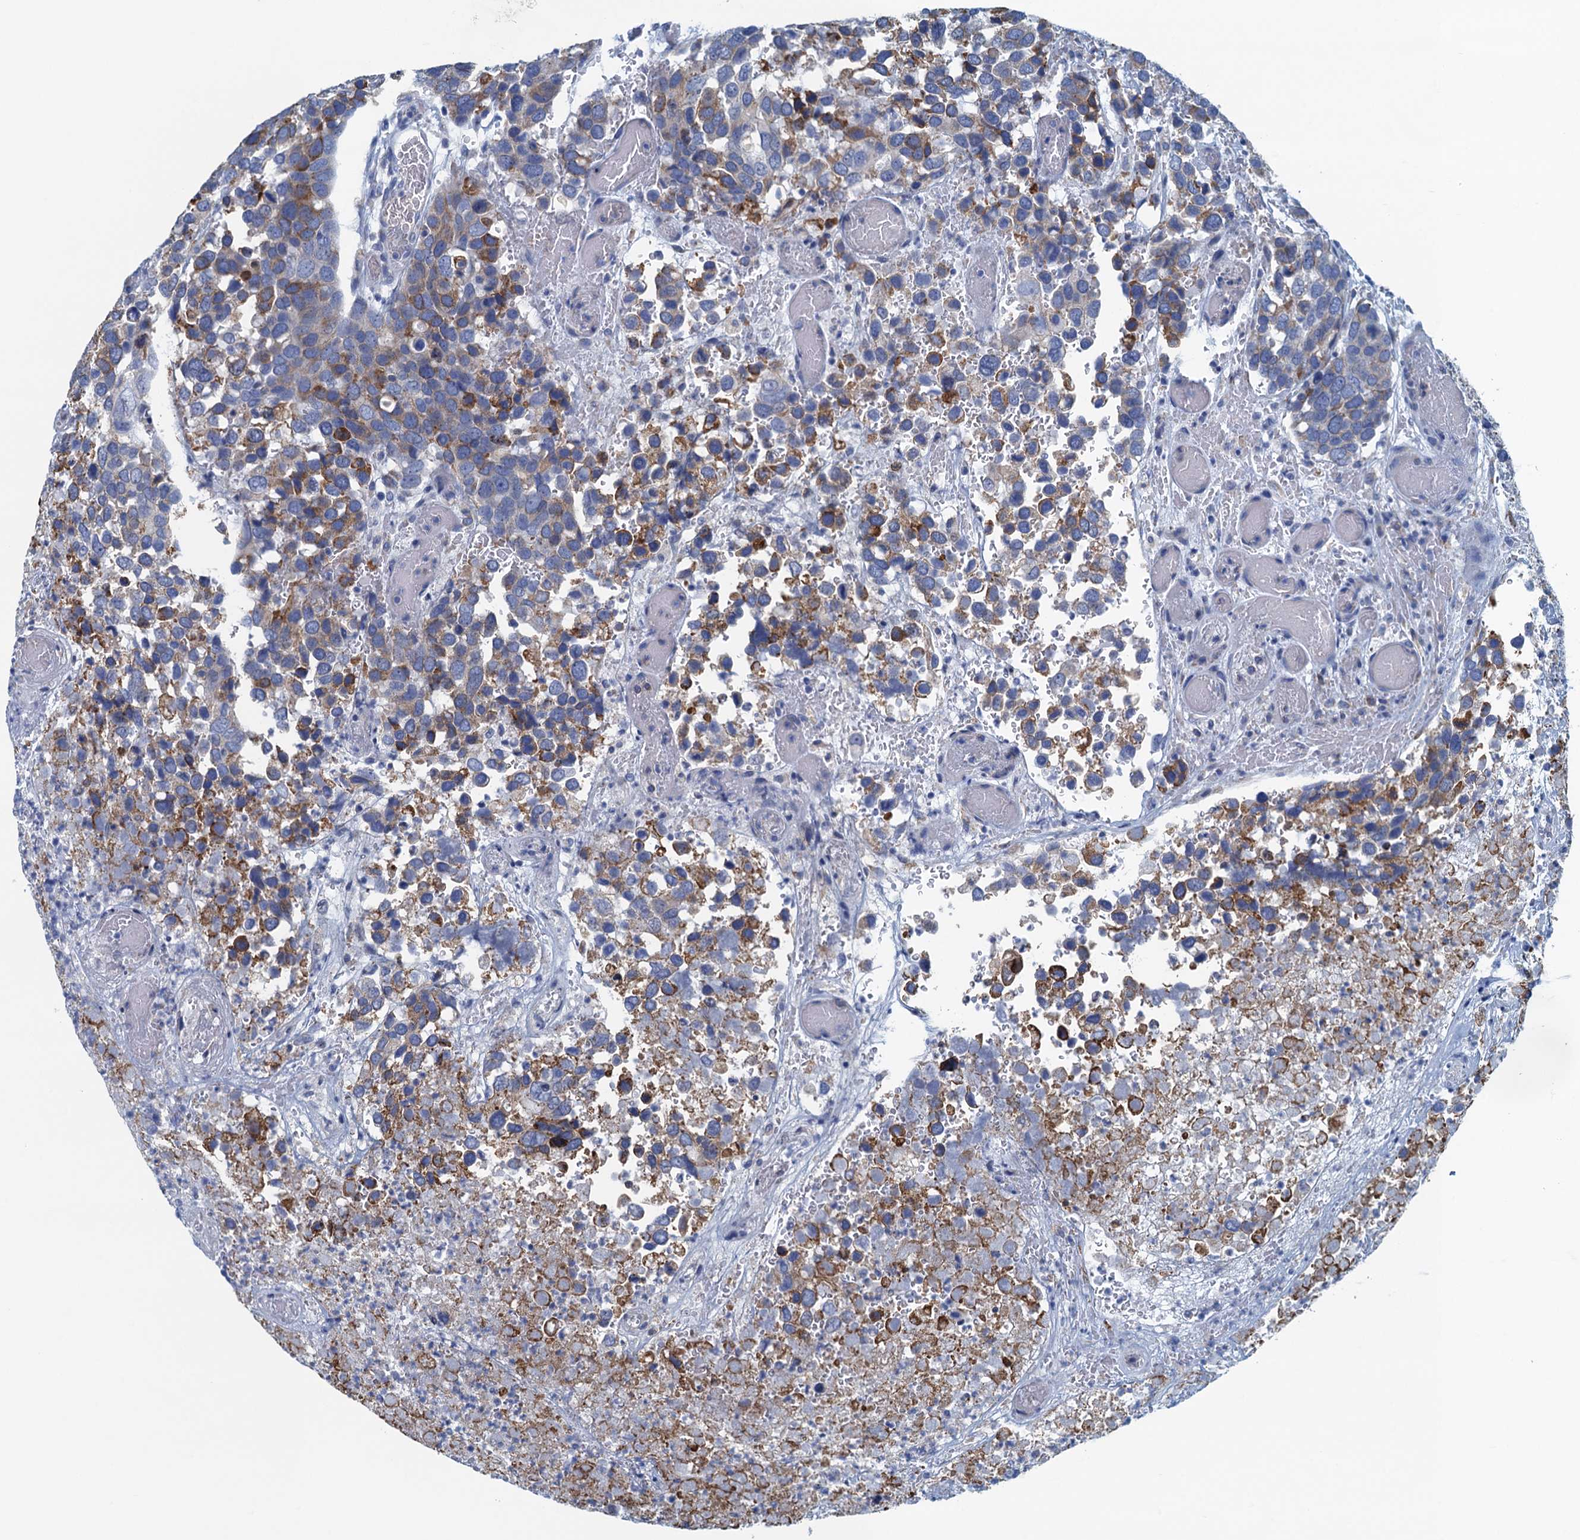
{"staining": {"intensity": "moderate", "quantity": "<25%", "location": "cytoplasmic/membranous"}, "tissue": "breast cancer", "cell_type": "Tumor cells", "image_type": "cancer", "snomed": [{"axis": "morphology", "description": "Duct carcinoma"}, {"axis": "topography", "description": "Breast"}], "caption": "Moderate cytoplasmic/membranous positivity for a protein is seen in about <25% of tumor cells of breast cancer (invasive ductal carcinoma) using immunohistochemistry.", "gene": "C10orf88", "patient": {"sex": "female", "age": 83}}